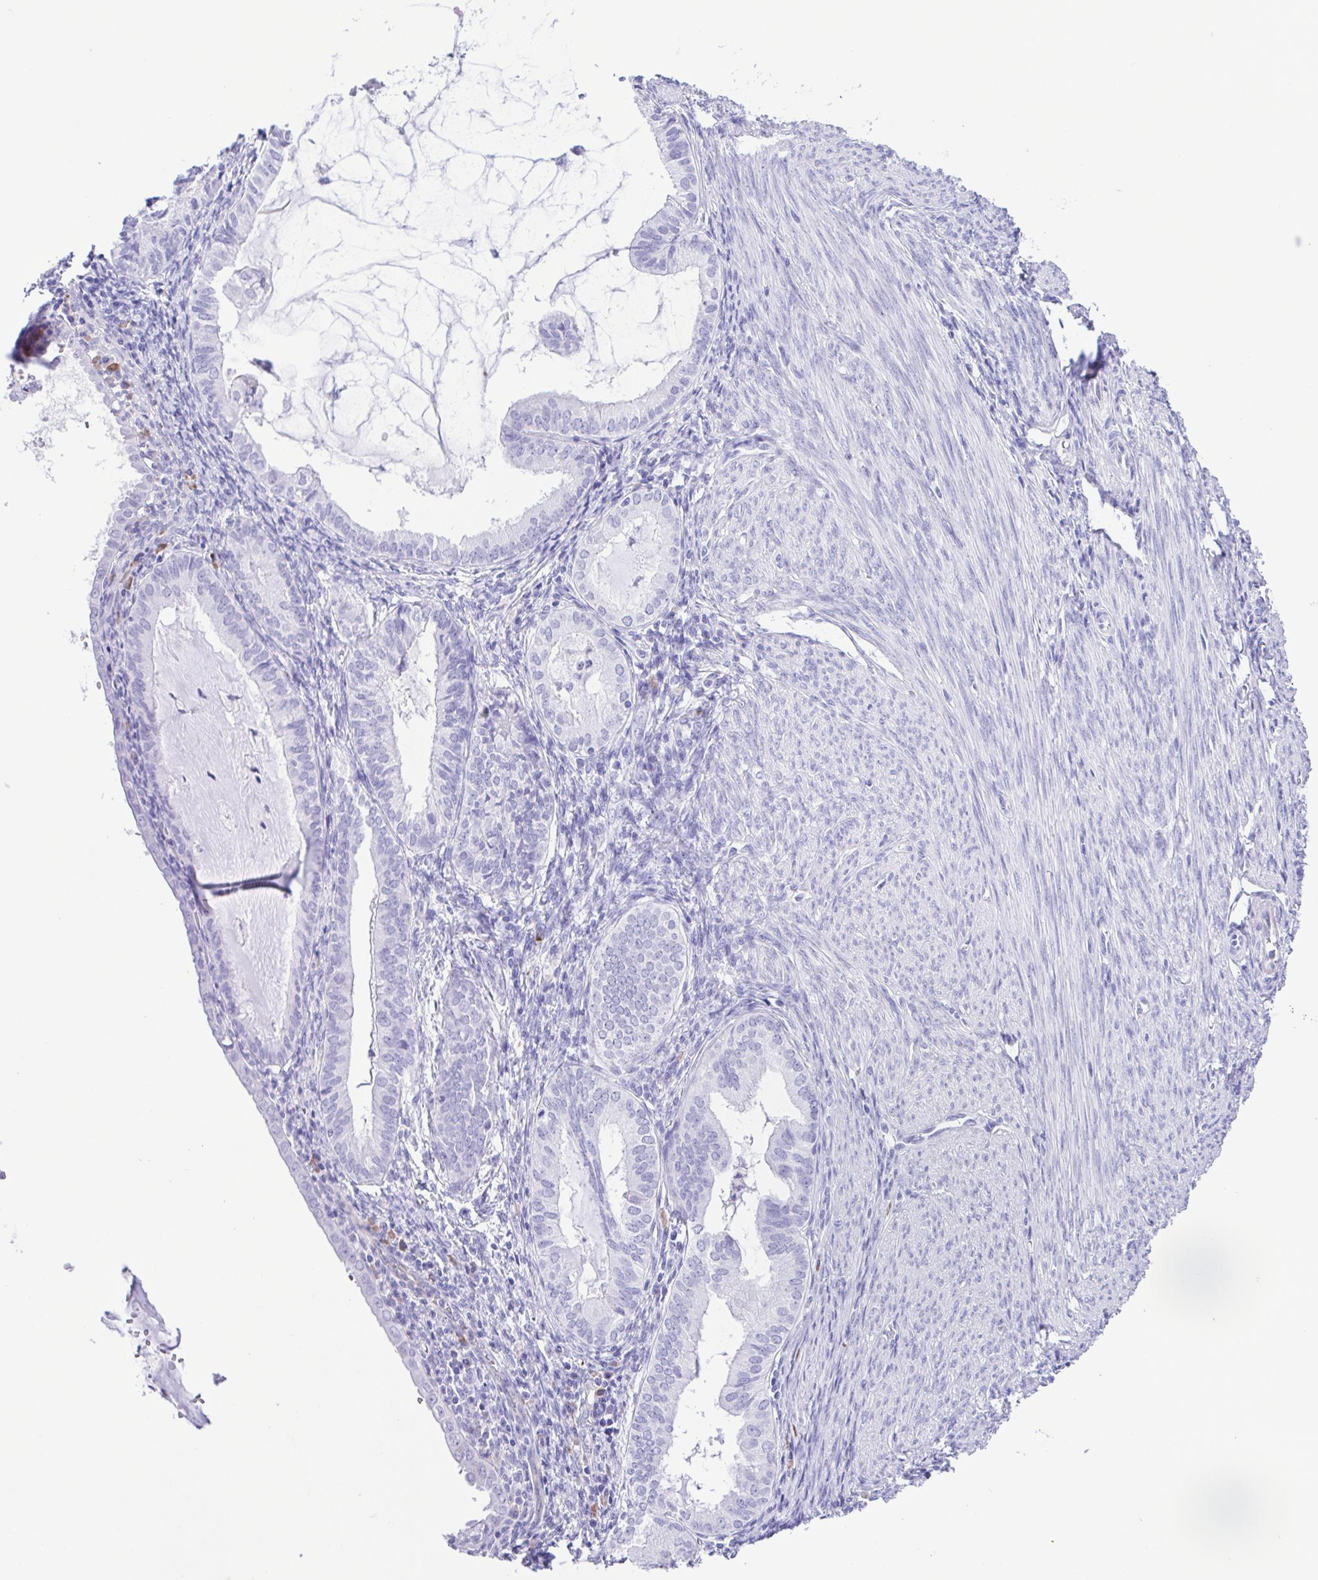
{"staining": {"intensity": "negative", "quantity": "none", "location": "none"}, "tissue": "endometrial cancer", "cell_type": "Tumor cells", "image_type": "cancer", "snomed": [{"axis": "morphology", "description": "Carcinoma, NOS"}, {"axis": "topography", "description": "Endometrium"}], "caption": "This is an IHC image of human endometrial cancer. There is no positivity in tumor cells.", "gene": "GPR17", "patient": {"sex": "female", "age": 62}}